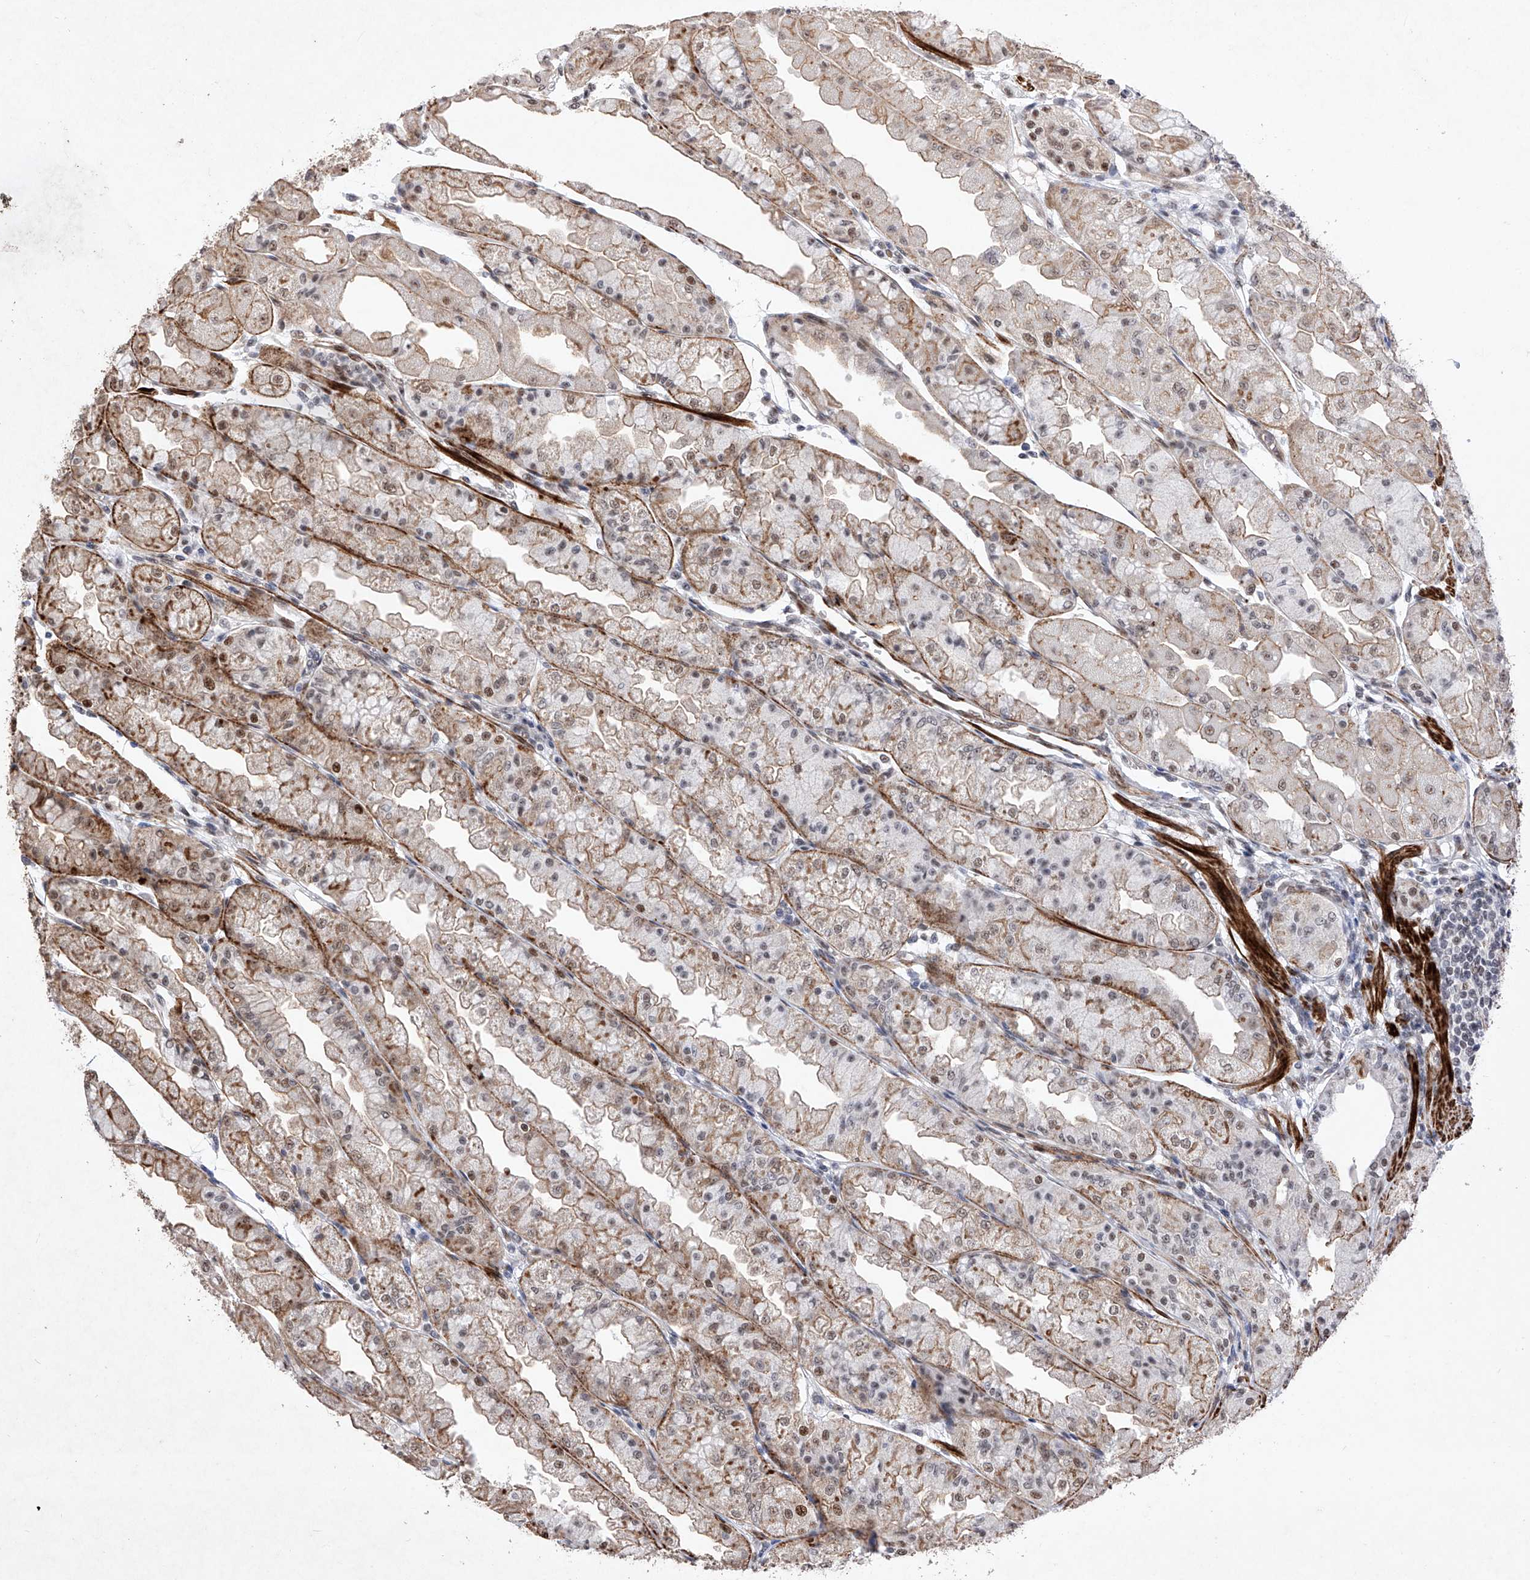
{"staining": {"intensity": "moderate", "quantity": "25%-75%", "location": "cytoplasmic/membranous,nuclear"}, "tissue": "stomach", "cell_type": "Glandular cells", "image_type": "normal", "snomed": [{"axis": "morphology", "description": "Normal tissue, NOS"}, {"axis": "topography", "description": "Stomach, upper"}], "caption": "IHC (DAB) staining of benign human stomach reveals moderate cytoplasmic/membranous,nuclear protein positivity in approximately 25%-75% of glandular cells. Using DAB (brown) and hematoxylin (blue) stains, captured at high magnification using brightfield microscopy.", "gene": "NFATC4", "patient": {"sex": "male", "age": 47}}